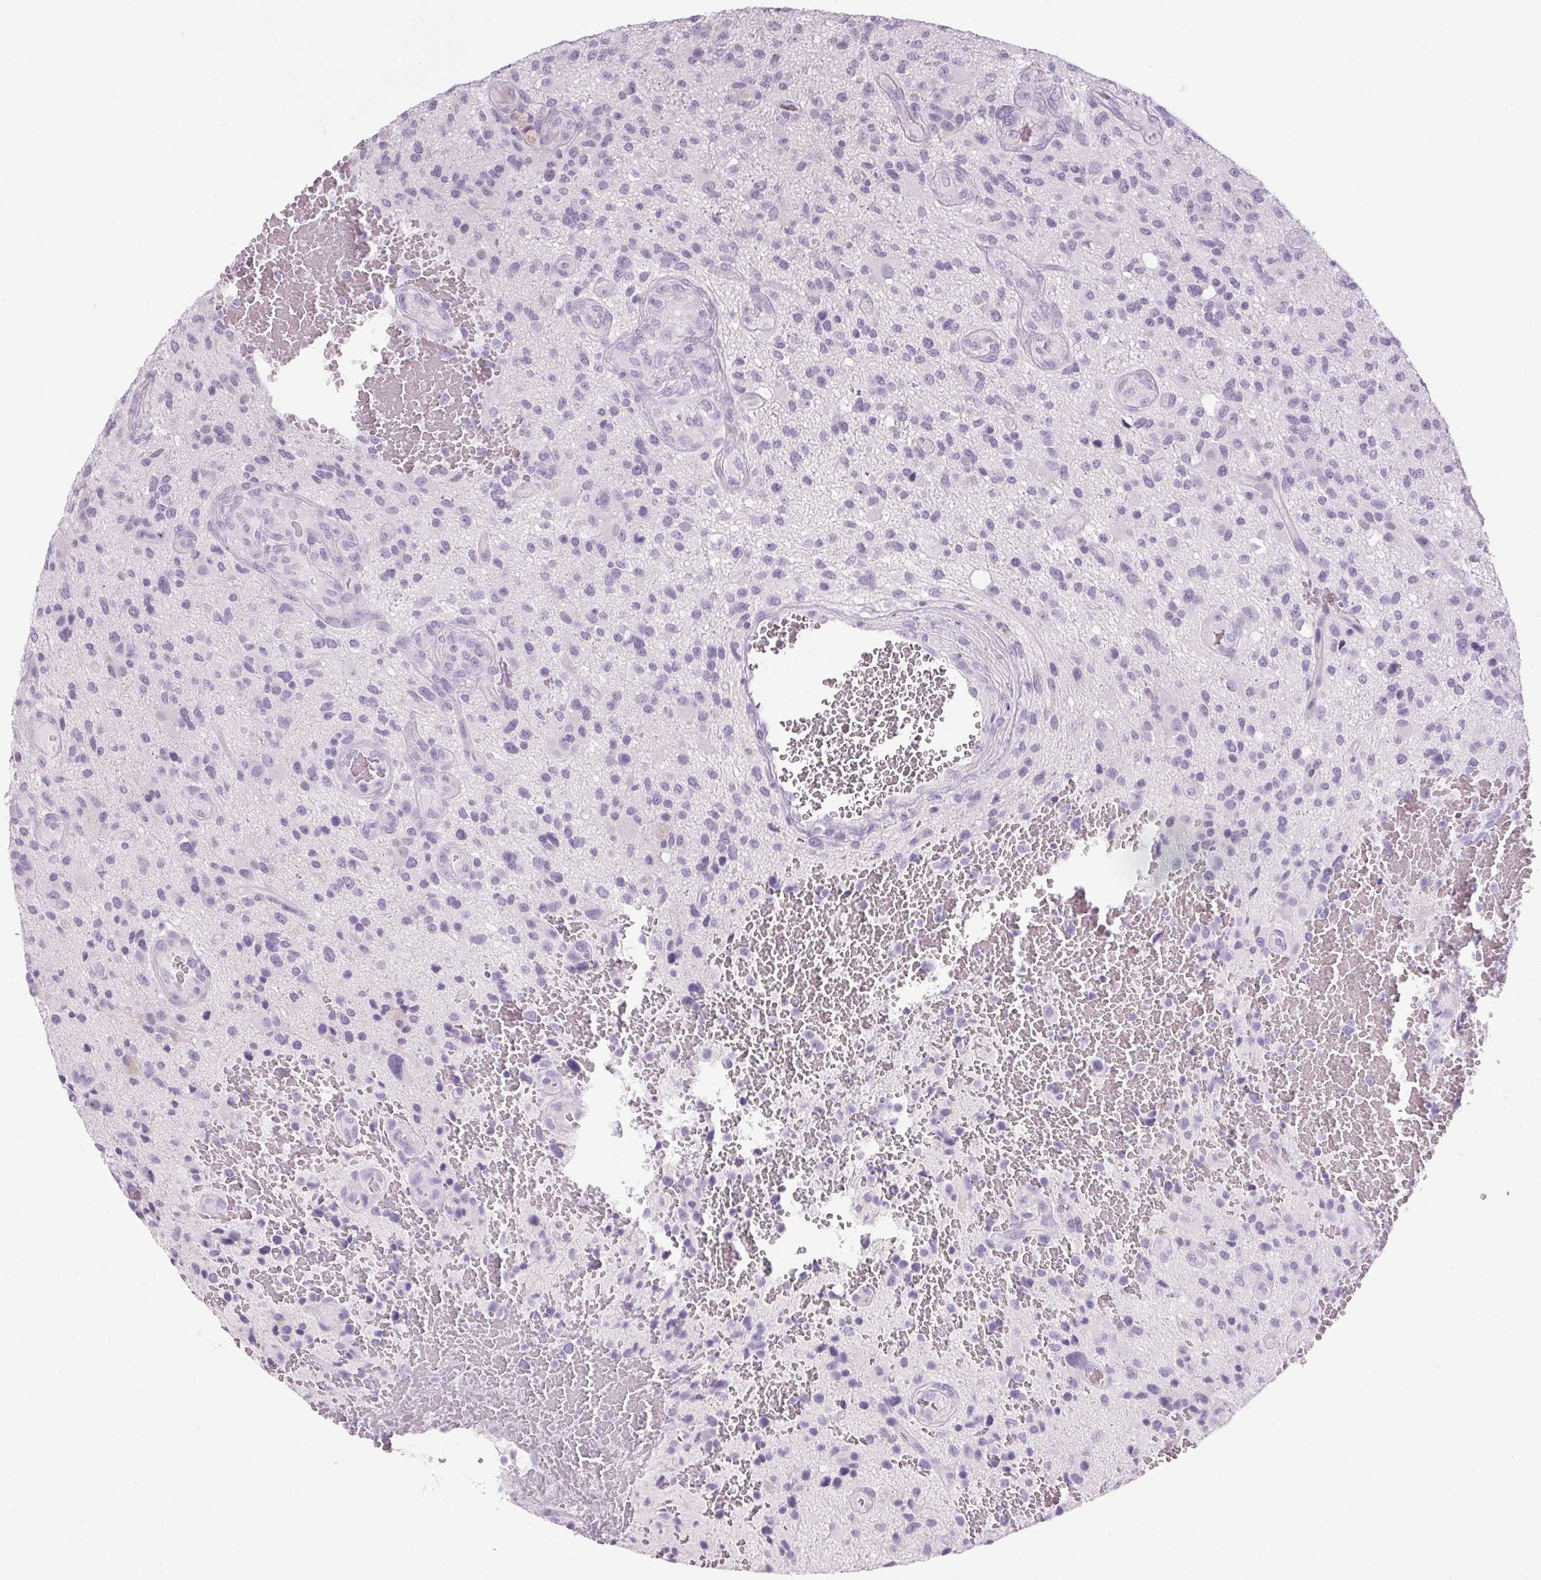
{"staining": {"intensity": "negative", "quantity": "none", "location": "none"}, "tissue": "glioma", "cell_type": "Tumor cells", "image_type": "cancer", "snomed": [{"axis": "morphology", "description": "Glioma, malignant, High grade"}, {"axis": "topography", "description": "Brain"}], "caption": "Protein analysis of malignant glioma (high-grade) reveals no significant positivity in tumor cells.", "gene": "LRP2", "patient": {"sex": "male", "age": 47}}